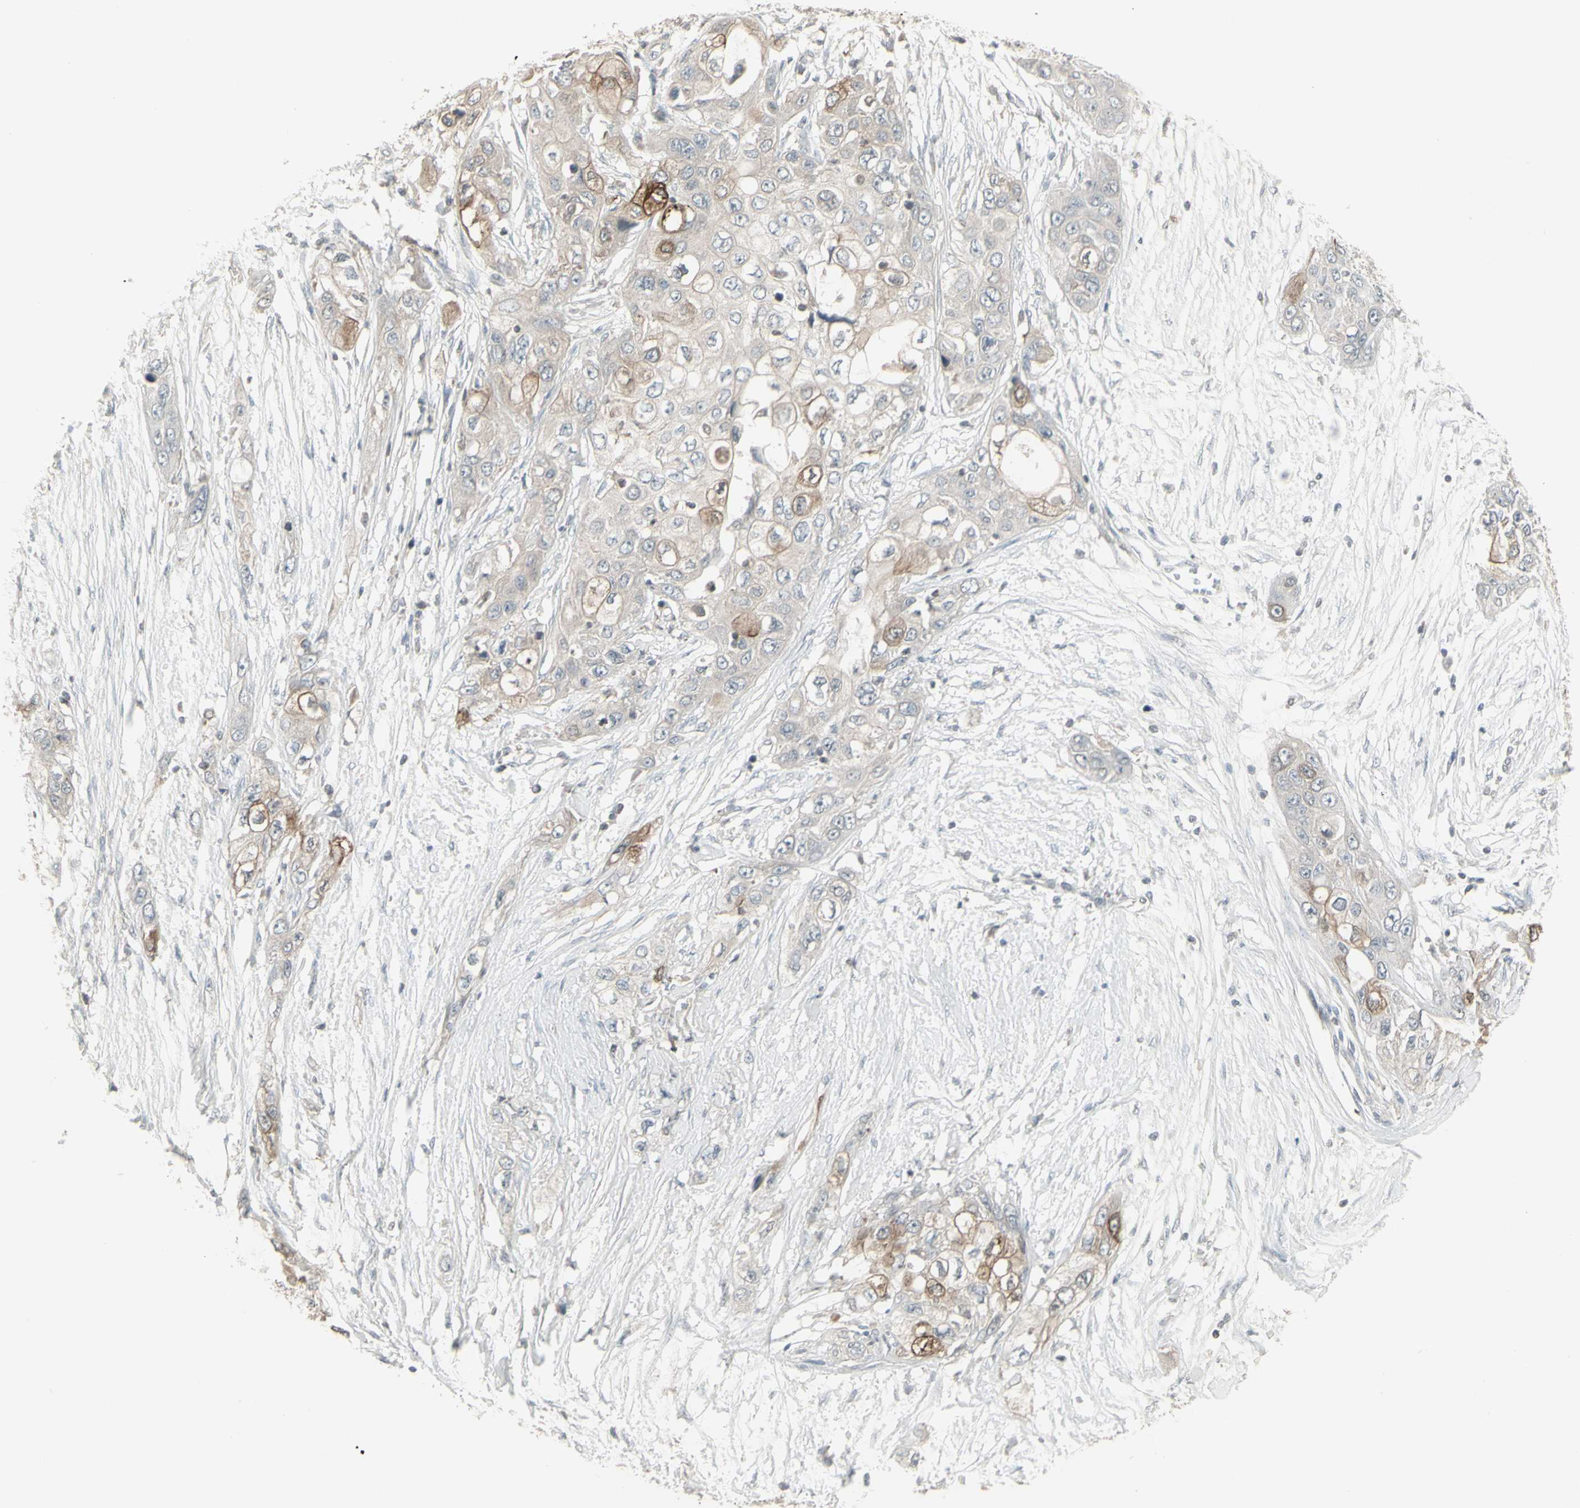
{"staining": {"intensity": "negative", "quantity": "none", "location": "none"}, "tissue": "pancreatic cancer", "cell_type": "Tumor cells", "image_type": "cancer", "snomed": [{"axis": "morphology", "description": "Adenocarcinoma, NOS"}, {"axis": "topography", "description": "Pancreas"}], "caption": "A micrograph of human pancreatic cancer is negative for staining in tumor cells. The staining was performed using DAB to visualize the protein expression in brown, while the nuclei were stained in blue with hematoxylin (Magnification: 20x).", "gene": "CSK", "patient": {"sex": "female", "age": 70}}